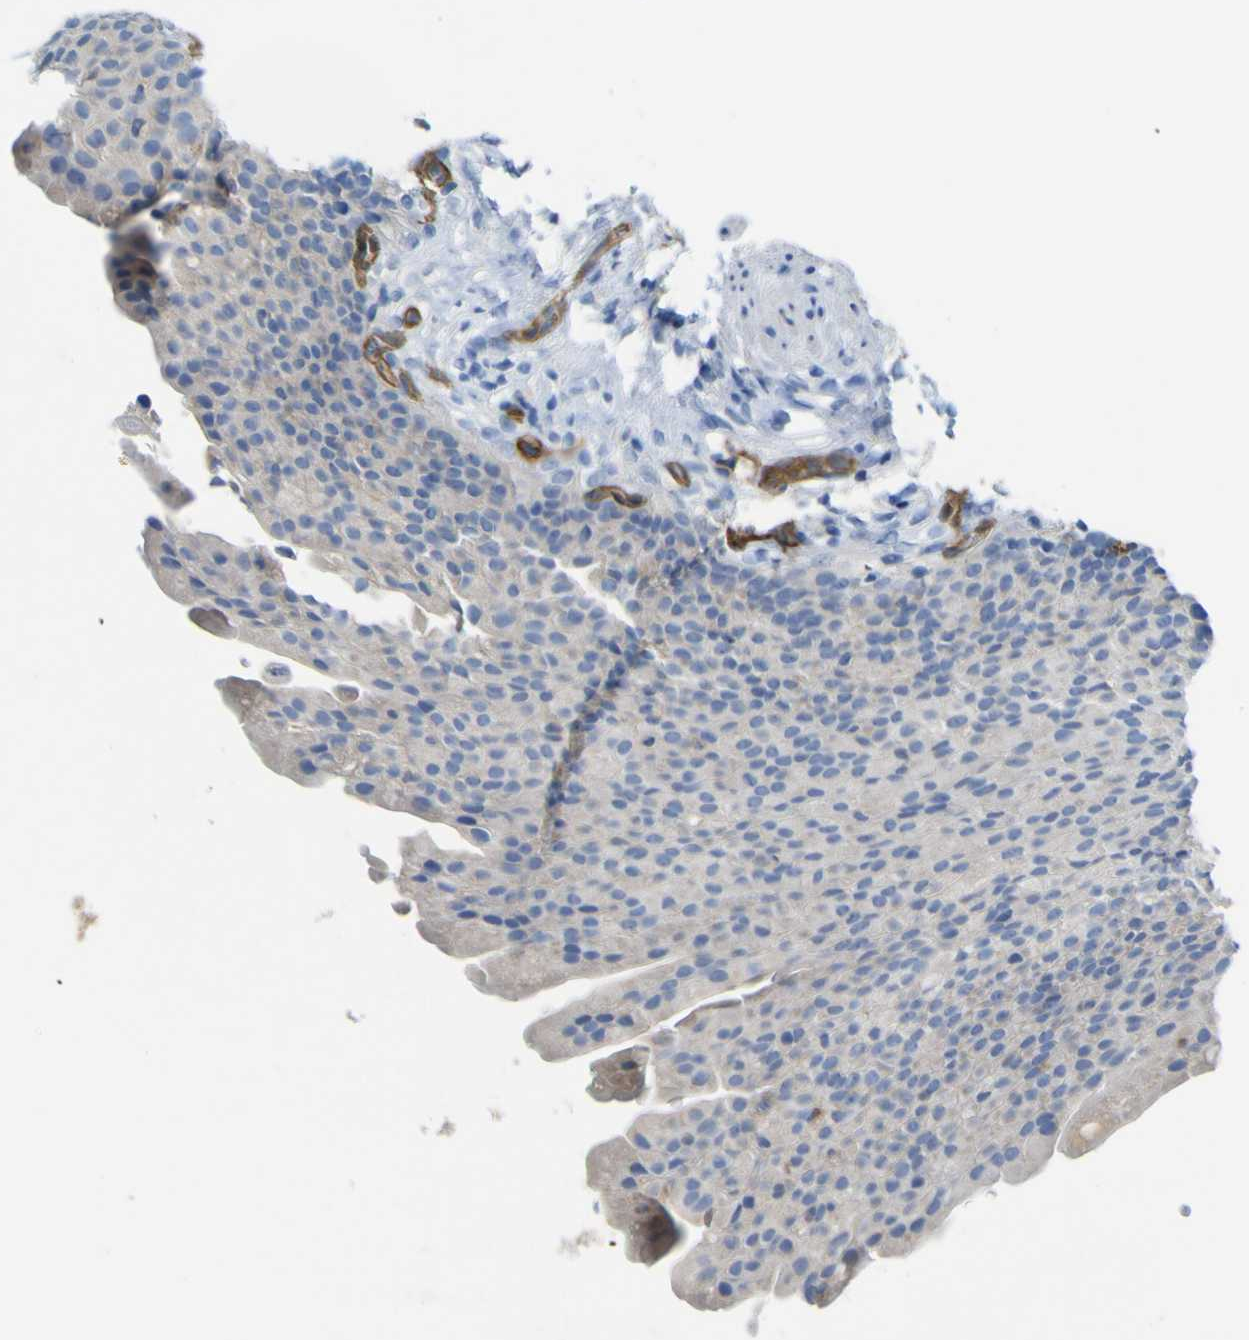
{"staining": {"intensity": "negative", "quantity": "none", "location": "none"}, "tissue": "urinary bladder", "cell_type": "Urothelial cells", "image_type": "normal", "snomed": [{"axis": "morphology", "description": "Normal tissue, NOS"}, {"axis": "topography", "description": "Urinary bladder"}], "caption": "A high-resolution image shows immunohistochemistry (IHC) staining of normal urinary bladder, which reveals no significant expression in urothelial cells. (DAB (3,3'-diaminobenzidine) immunohistochemistry, high magnification).", "gene": "CD93", "patient": {"sex": "female", "age": 79}}